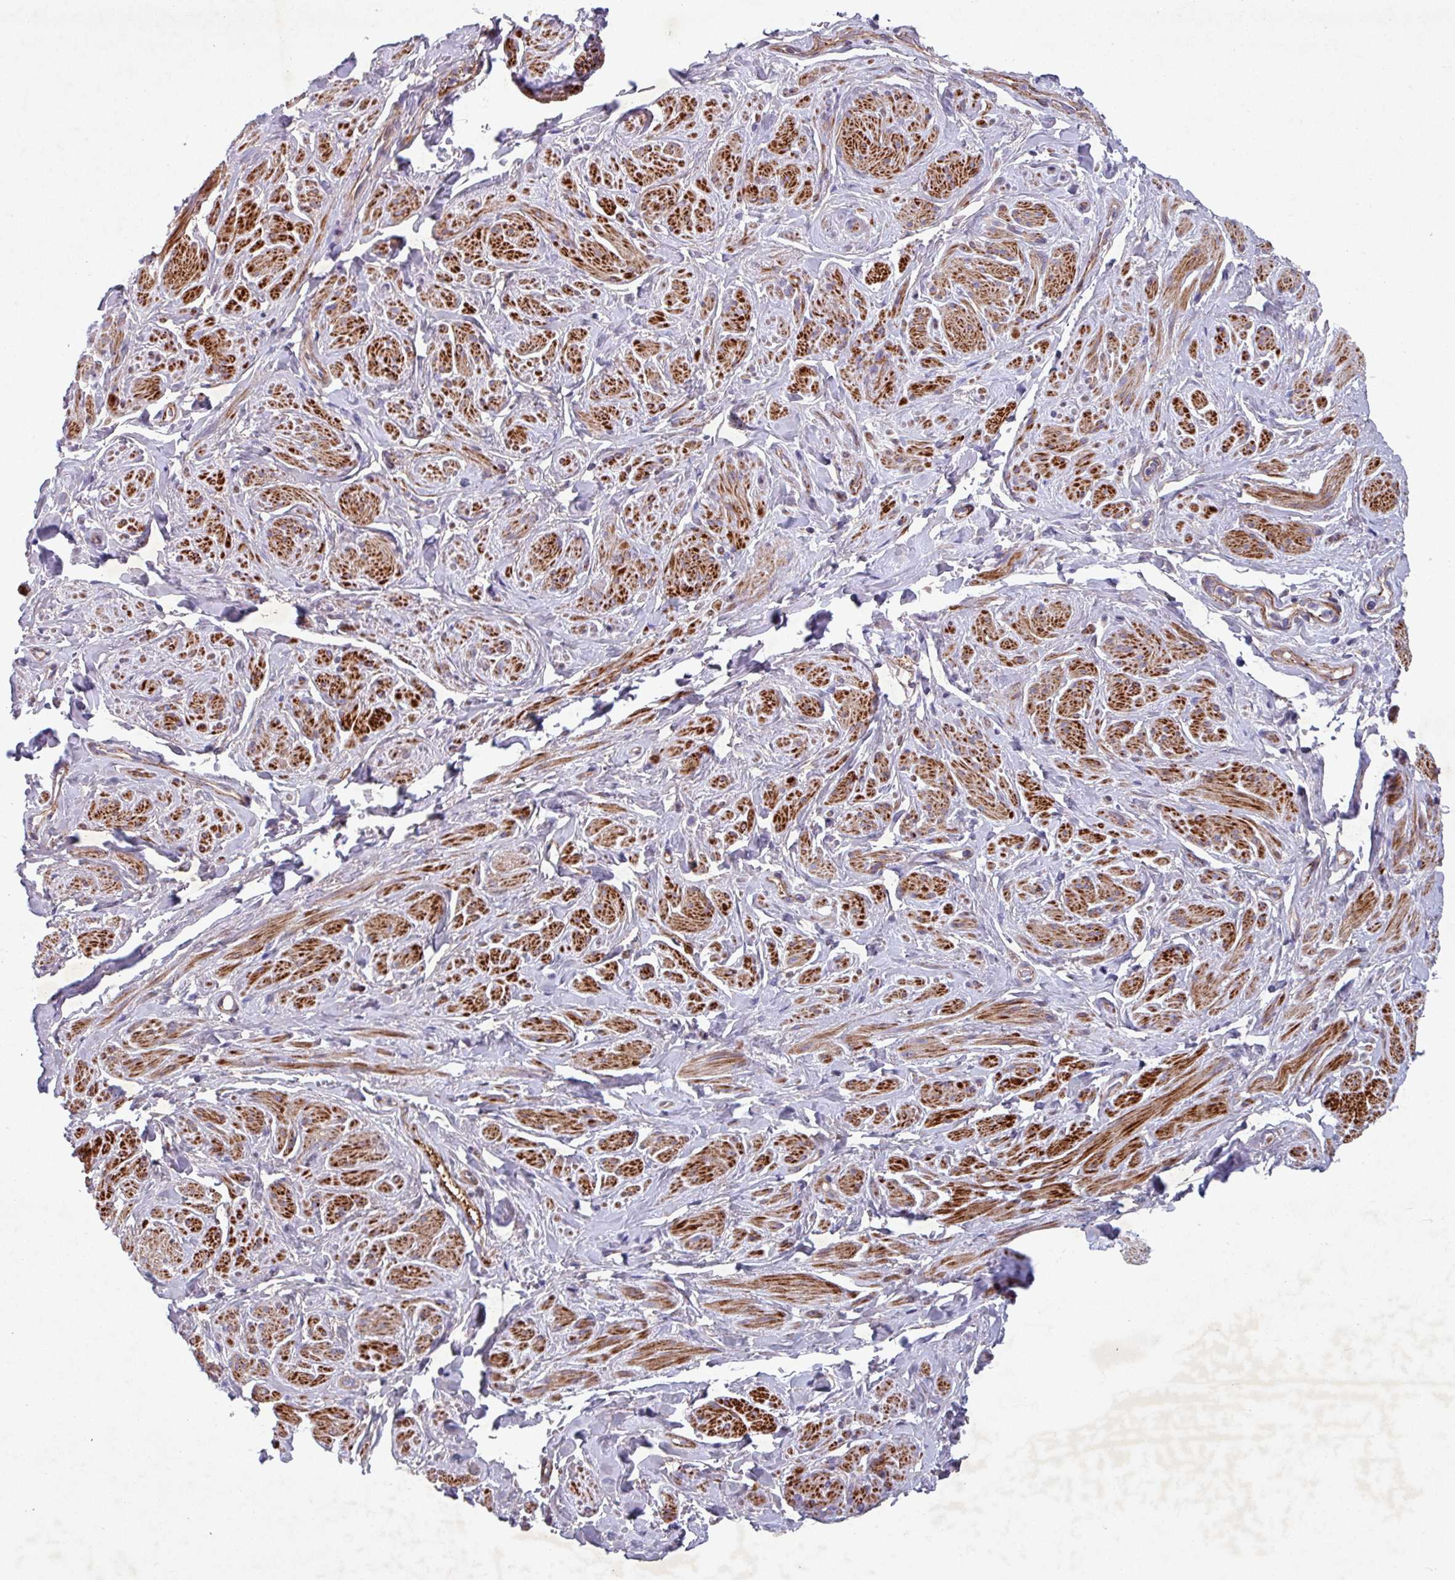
{"staining": {"intensity": "strong", "quantity": "25%-75%", "location": "cytoplasmic/membranous"}, "tissue": "smooth muscle", "cell_type": "Smooth muscle cells", "image_type": "normal", "snomed": [{"axis": "morphology", "description": "Normal tissue, NOS"}, {"axis": "topography", "description": "Smooth muscle"}, {"axis": "topography", "description": "Peripheral nerve tissue"}], "caption": "A high-resolution histopathology image shows immunohistochemistry staining of normal smooth muscle, which displays strong cytoplasmic/membranous staining in about 25%-75% of smooth muscle cells. The protein of interest is shown in brown color, while the nuclei are stained blue.", "gene": "ATP2C2", "patient": {"sex": "male", "age": 69}}